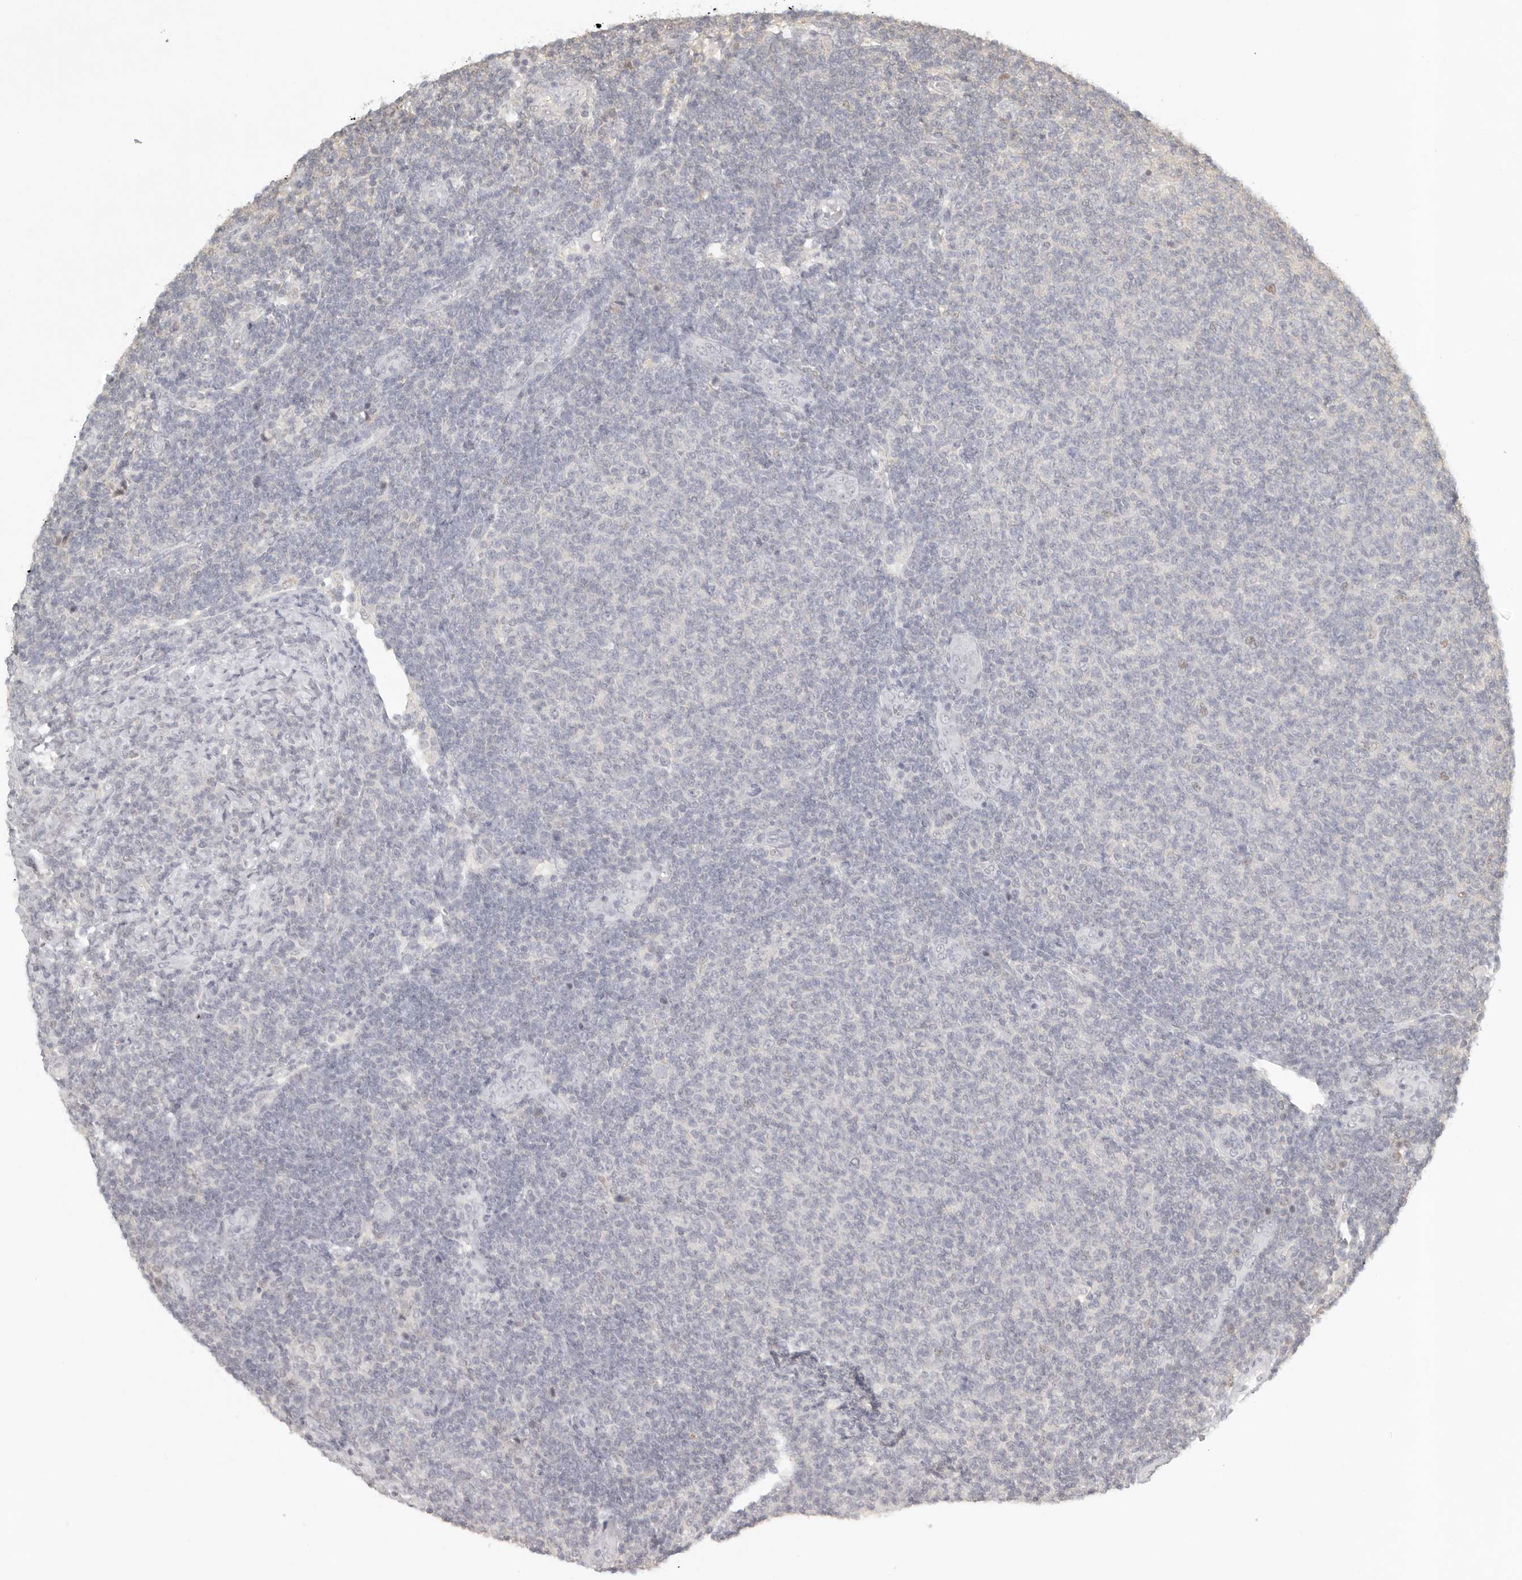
{"staining": {"intensity": "negative", "quantity": "none", "location": "none"}, "tissue": "lymphoma", "cell_type": "Tumor cells", "image_type": "cancer", "snomed": [{"axis": "morphology", "description": "Malignant lymphoma, non-Hodgkin's type, Low grade"}, {"axis": "topography", "description": "Lymph node"}], "caption": "High magnification brightfield microscopy of malignant lymphoma, non-Hodgkin's type (low-grade) stained with DAB (brown) and counterstained with hematoxylin (blue): tumor cells show no significant staining. The staining is performed using DAB (3,3'-diaminobenzidine) brown chromogen with nuclei counter-stained in using hematoxylin.", "gene": "PSMA5", "patient": {"sex": "male", "age": 66}}